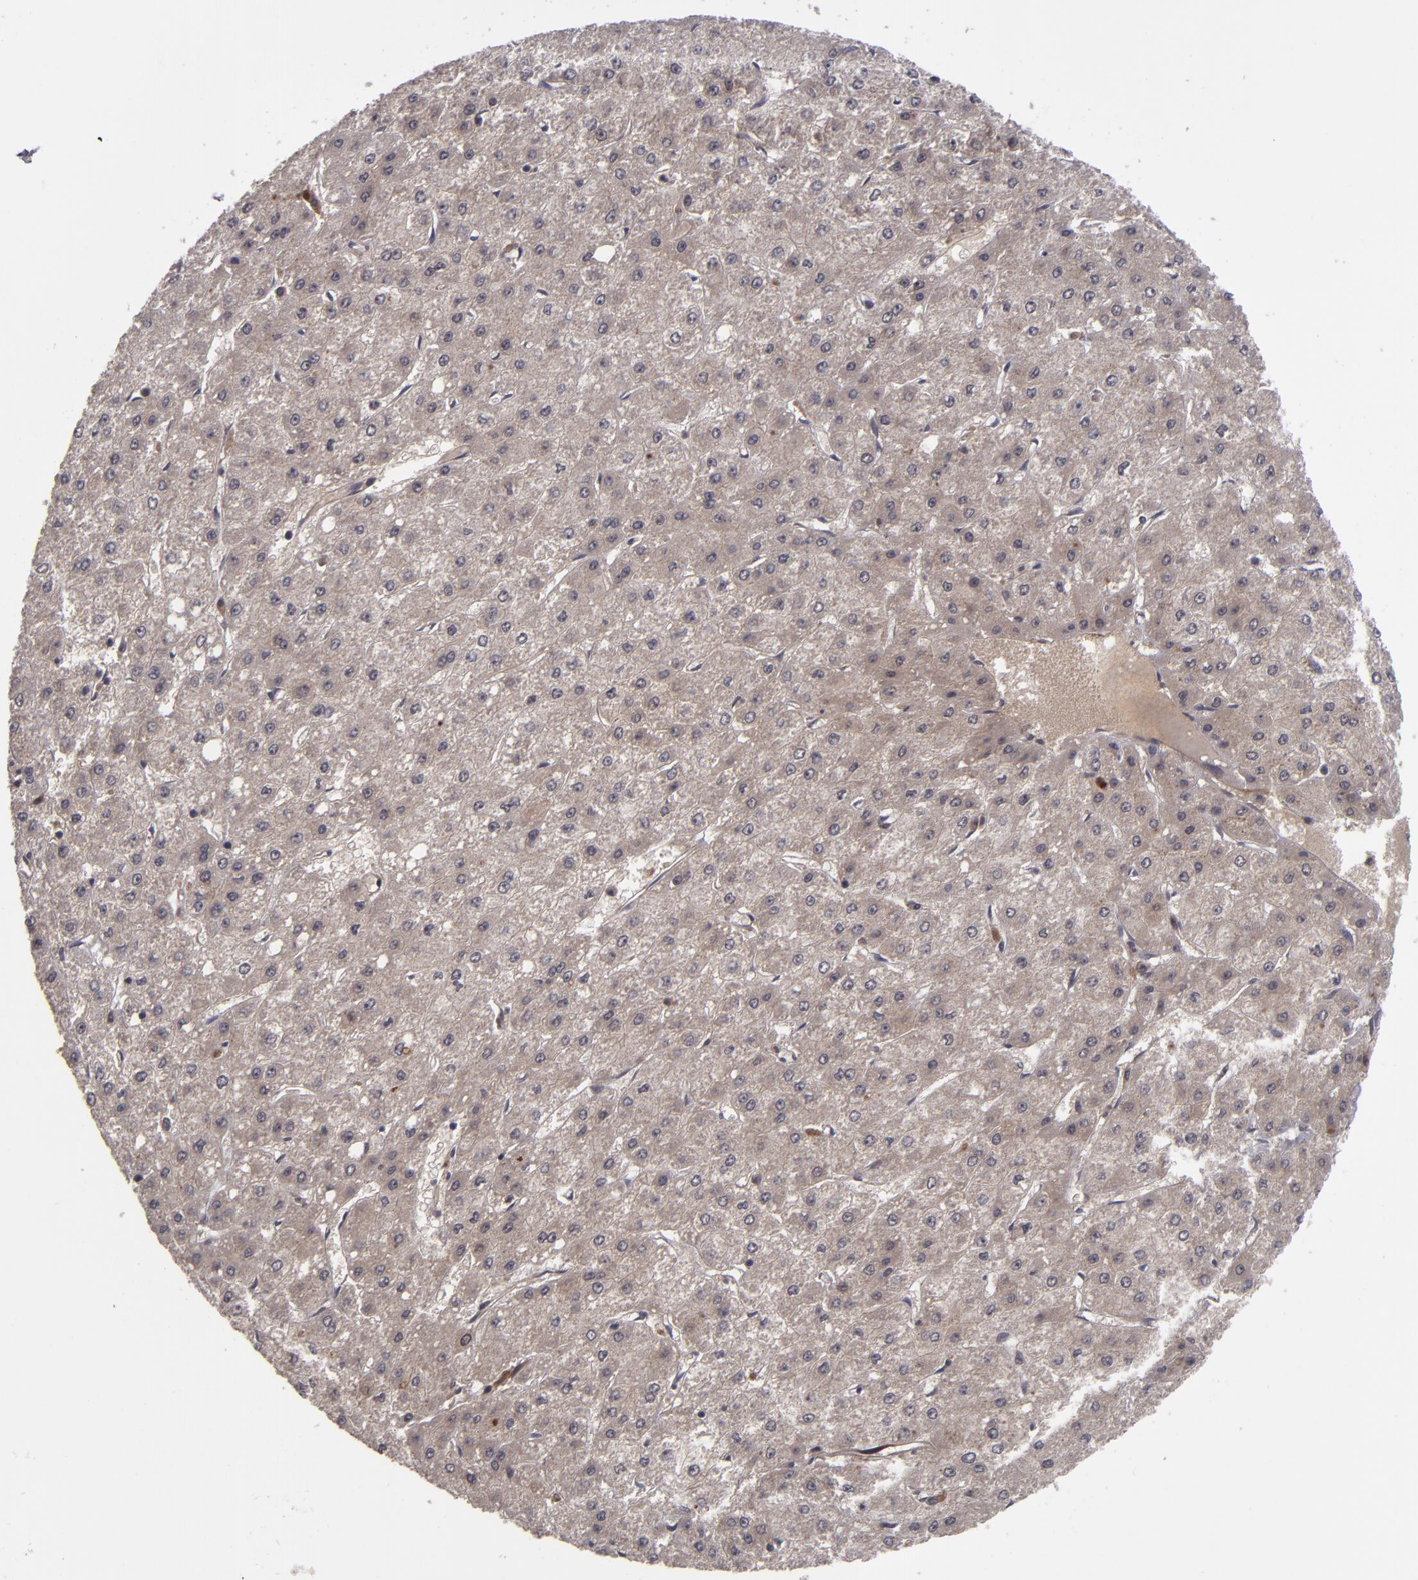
{"staining": {"intensity": "moderate", "quantity": ">75%", "location": "cytoplasmic/membranous"}, "tissue": "liver cancer", "cell_type": "Tumor cells", "image_type": "cancer", "snomed": [{"axis": "morphology", "description": "Carcinoma, Hepatocellular, NOS"}, {"axis": "topography", "description": "Liver"}], "caption": "Moderate cytoplasmic/membranous staining is seen in approximately >75% of tumor cells in hepatocellular carcinoma (liver). (brown staining indicates protein expression, while blue staining denotes nuclei).", "gene": "TYMS", "patient": {"sex": "female", "age": 52}}